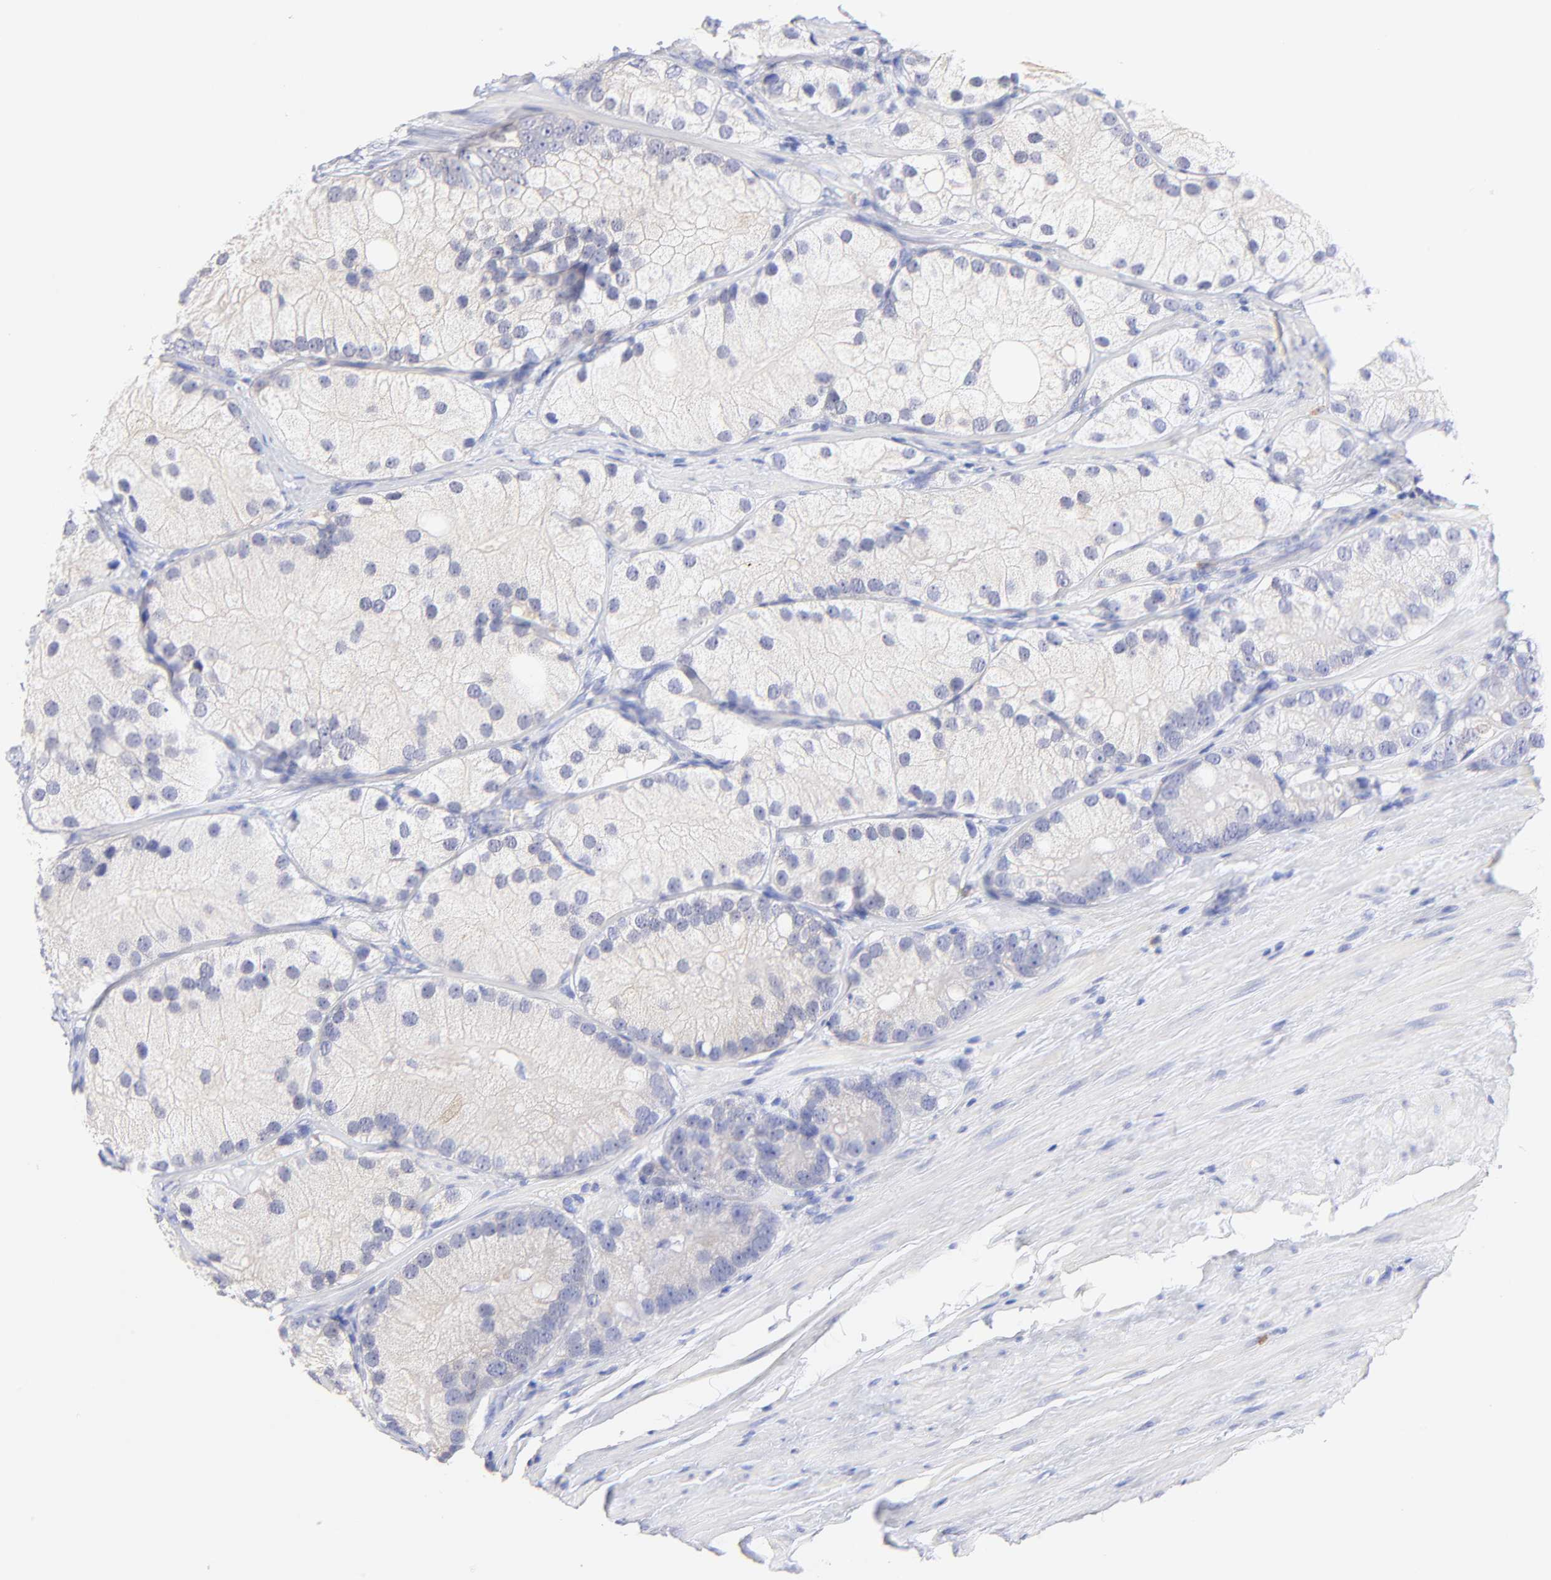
{"staining": {"intensity": "negative", "quantity": "none", "location": "none"}, "tissue": "prostate cancer", "cell_type": "Tumor cells", "image_type": "cancer", "snomed": [{"axis": "morphology", "description": "Adenocarcinoma, Low grade"}, {"axis": "topography", "description": "Prostate"}], "caption": "Micrograph shows no significant protein staining in tumor cells of adenocarcinoma (low-grade) (prostate).", "gene": "EBP", "patient": {"sex": "male", "age": 69}}